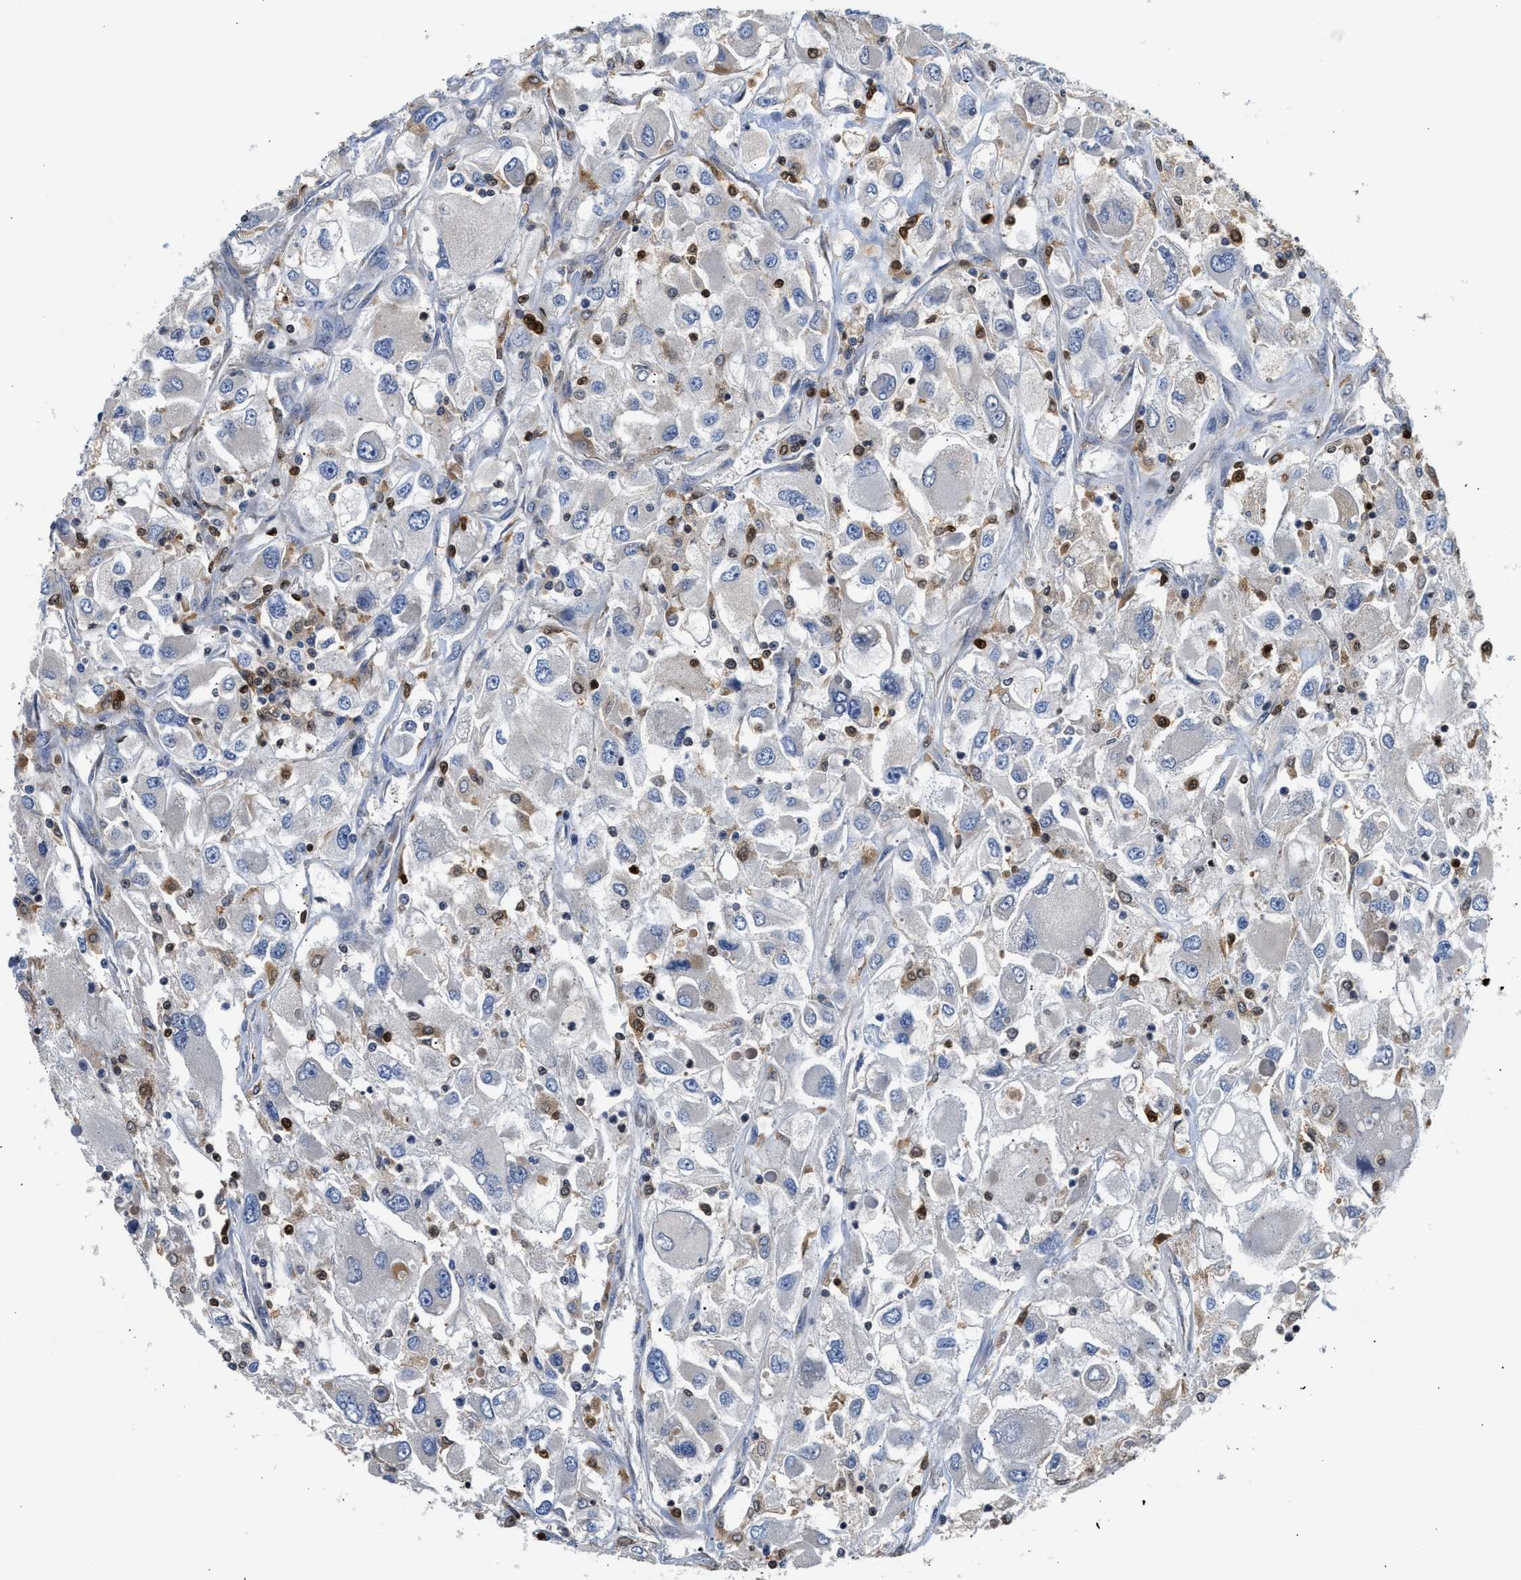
{"staining": {"intensity": "negative", "quantity": "none", "location": "none"}, "tissue": "renal cancer", "cell_type": "Tumor cells", "image_type": "cancer", "snomed": [{"axis": "morphology", "description": "Adenocarcinoma, NOS"}, {"axis": "topography", "description": "Kidney"}], "caption": "There is no significant staining in tumor cells of renal cancer.", "gene": "SLIT2", "patient": {"sex": "female", "age": 52}}